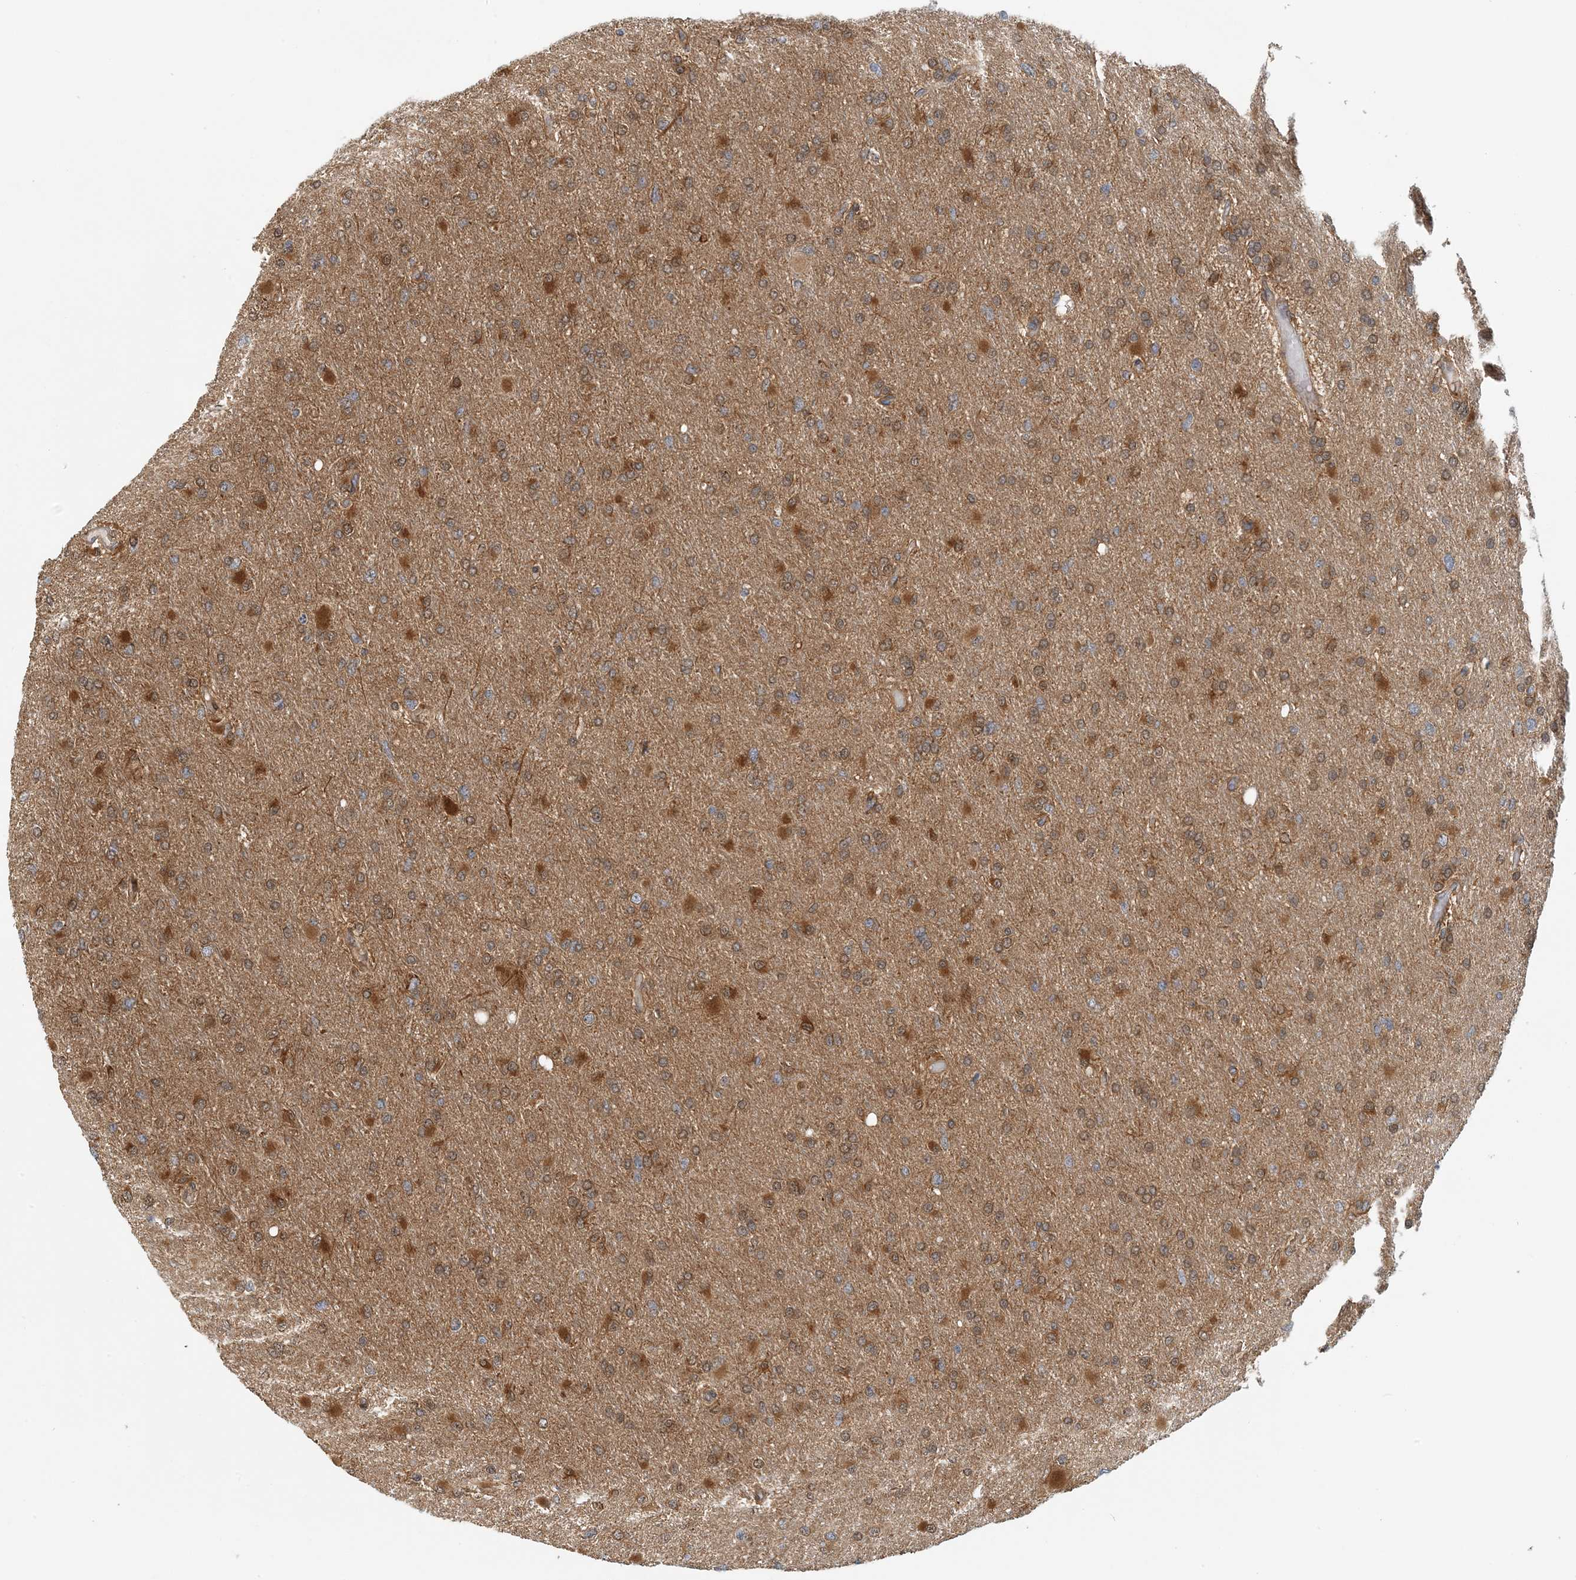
{"staining": {"intensity": "moderate", "quantity": "25%-75%", "location": "cytoplasmic/membranous"}, "tissue": "glioma", "cell_type": "Tumor cells", "image_type": "cancer", "snomed": [{"axis": "morphology", "description": "Glioma, malignant, High grade"}, {"axis": "topography", "description": "Cerebral cortex"}], "caption": "Glioma was stained to show a protein in brown. There is medium levels of moderate cytoplasmic/membranous staining in about 25%-75% of tumor cells.", "gene": "HNMT", "patient": {"sex": "female", "age": 36}}